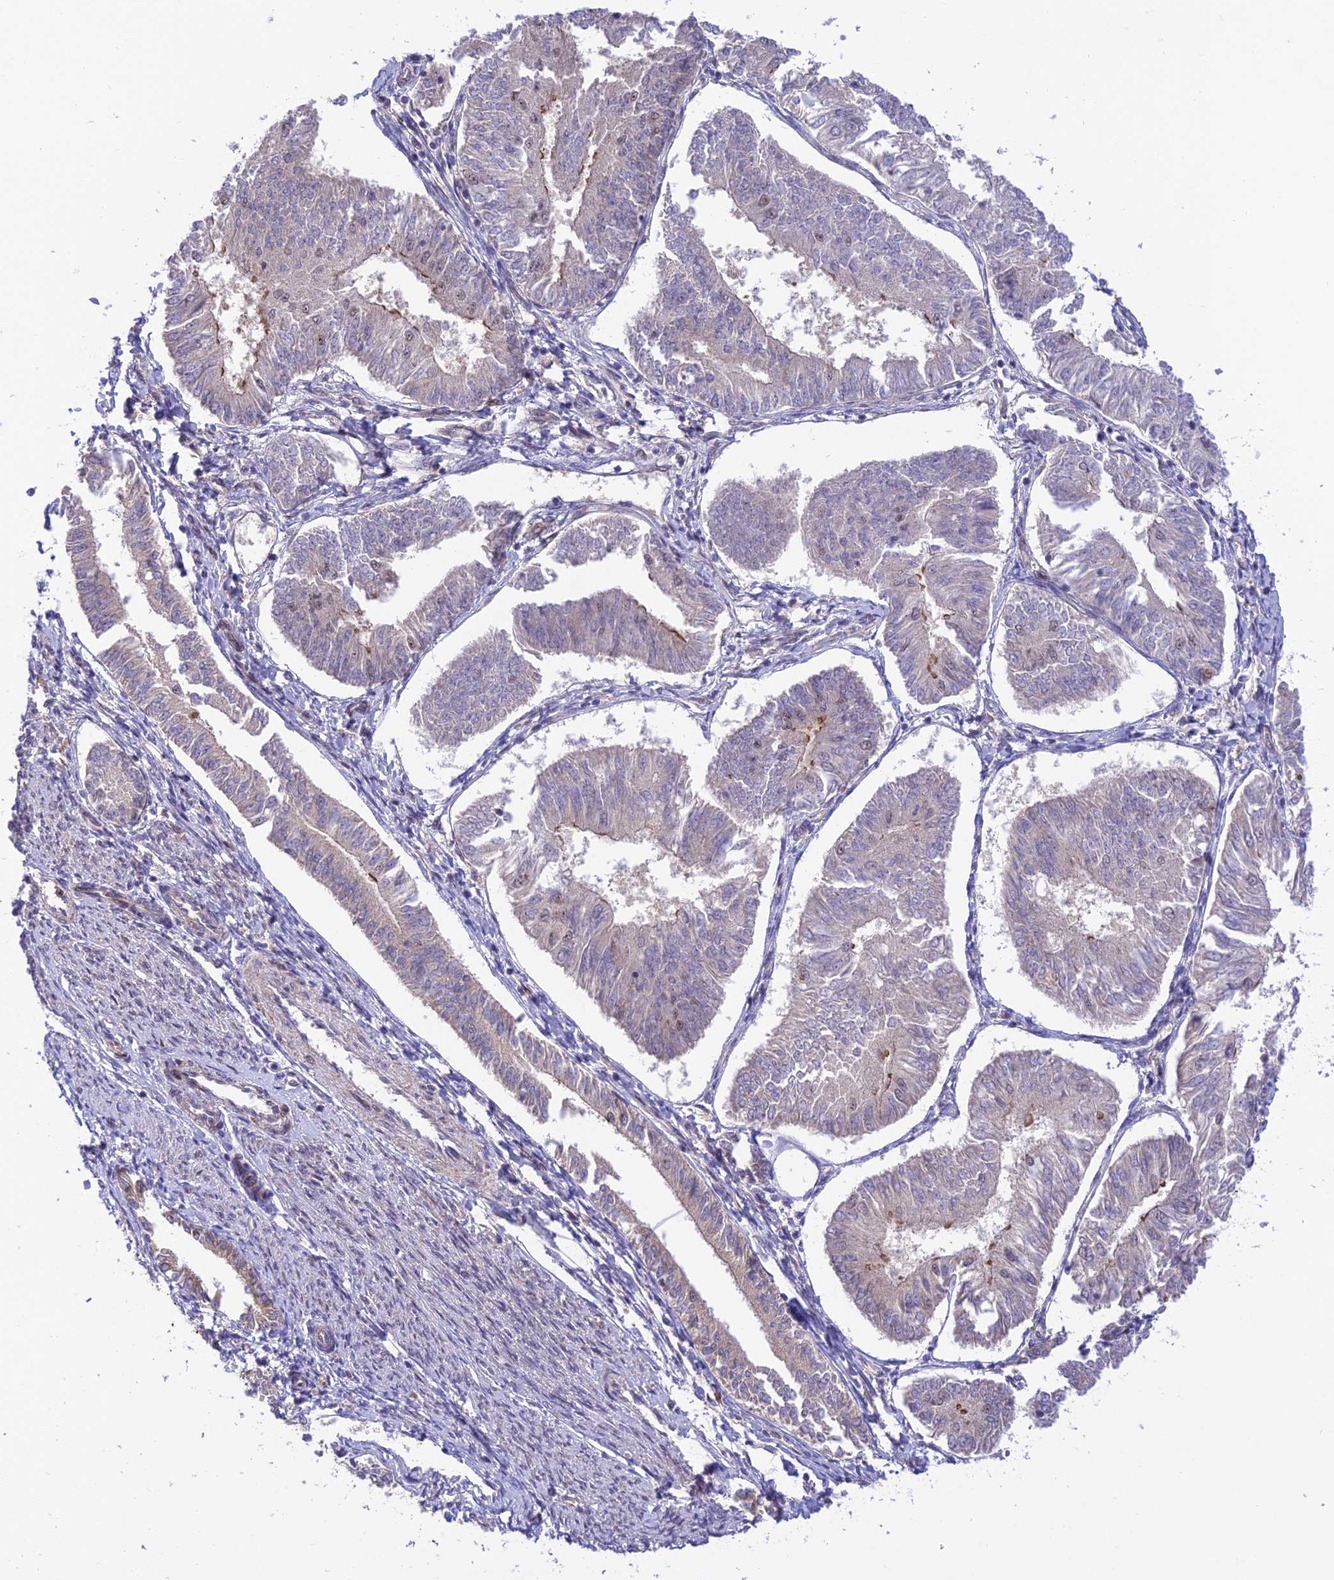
{"staining": {"intensity": "negative", "quantity": "none", "location": "none"}, "tissue": "endometrial cancer", "cell_type": "Tumor cells", "image_type": "cancer", "snomed": [{"axis": "morphology", "description": "Adenocarcinoma, NOS"}, {"axis": "topography", "description": "Endometrium"}], "caption": "This is a photomicrograph of immunohistochemistry staining of endometrial adenocarcinoma, which shows no staining in tumor cells.", "gene": "ZNF584", "patient": {"sex": "female", "age": 58}}